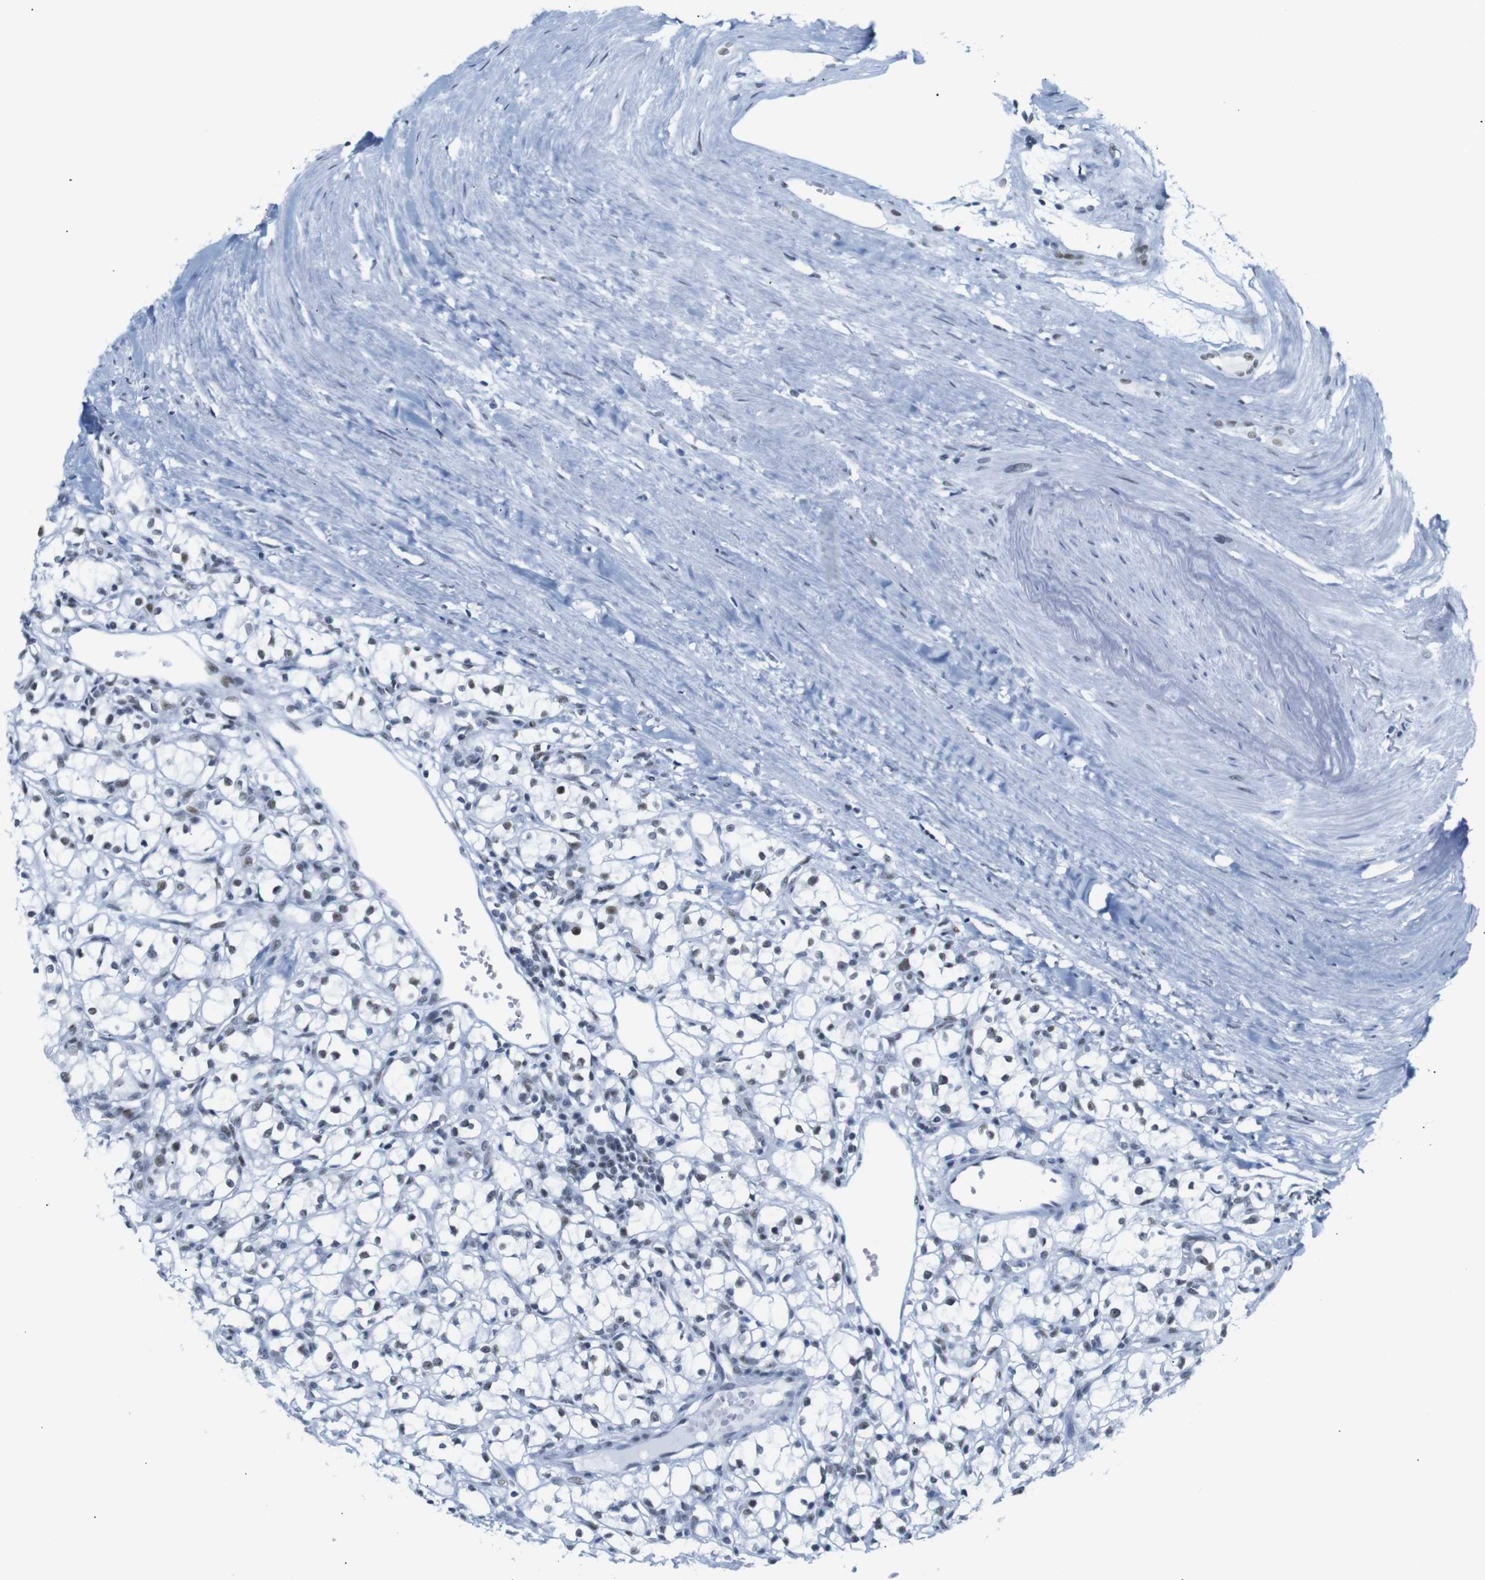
{"staining": {"intensity": "moderate", "quantity": "25%-75%", "location": "nuclear"}, "tissue": "renal cancer", "cell_type": "Tumor cells", "image_type": "cancer", "snomed": [{"axis": "morphology", "description": "Adenocarcinoma, NOS"}, {"axis": "topography", "description": "Kidney"}], "caption": "The micrograph shows a brown stain indicating the presence of a protein in the nuclear of tumor cells in renal cancer.", "gene": "TRA2B", "patient": {"sex": "male", "age": 56}}